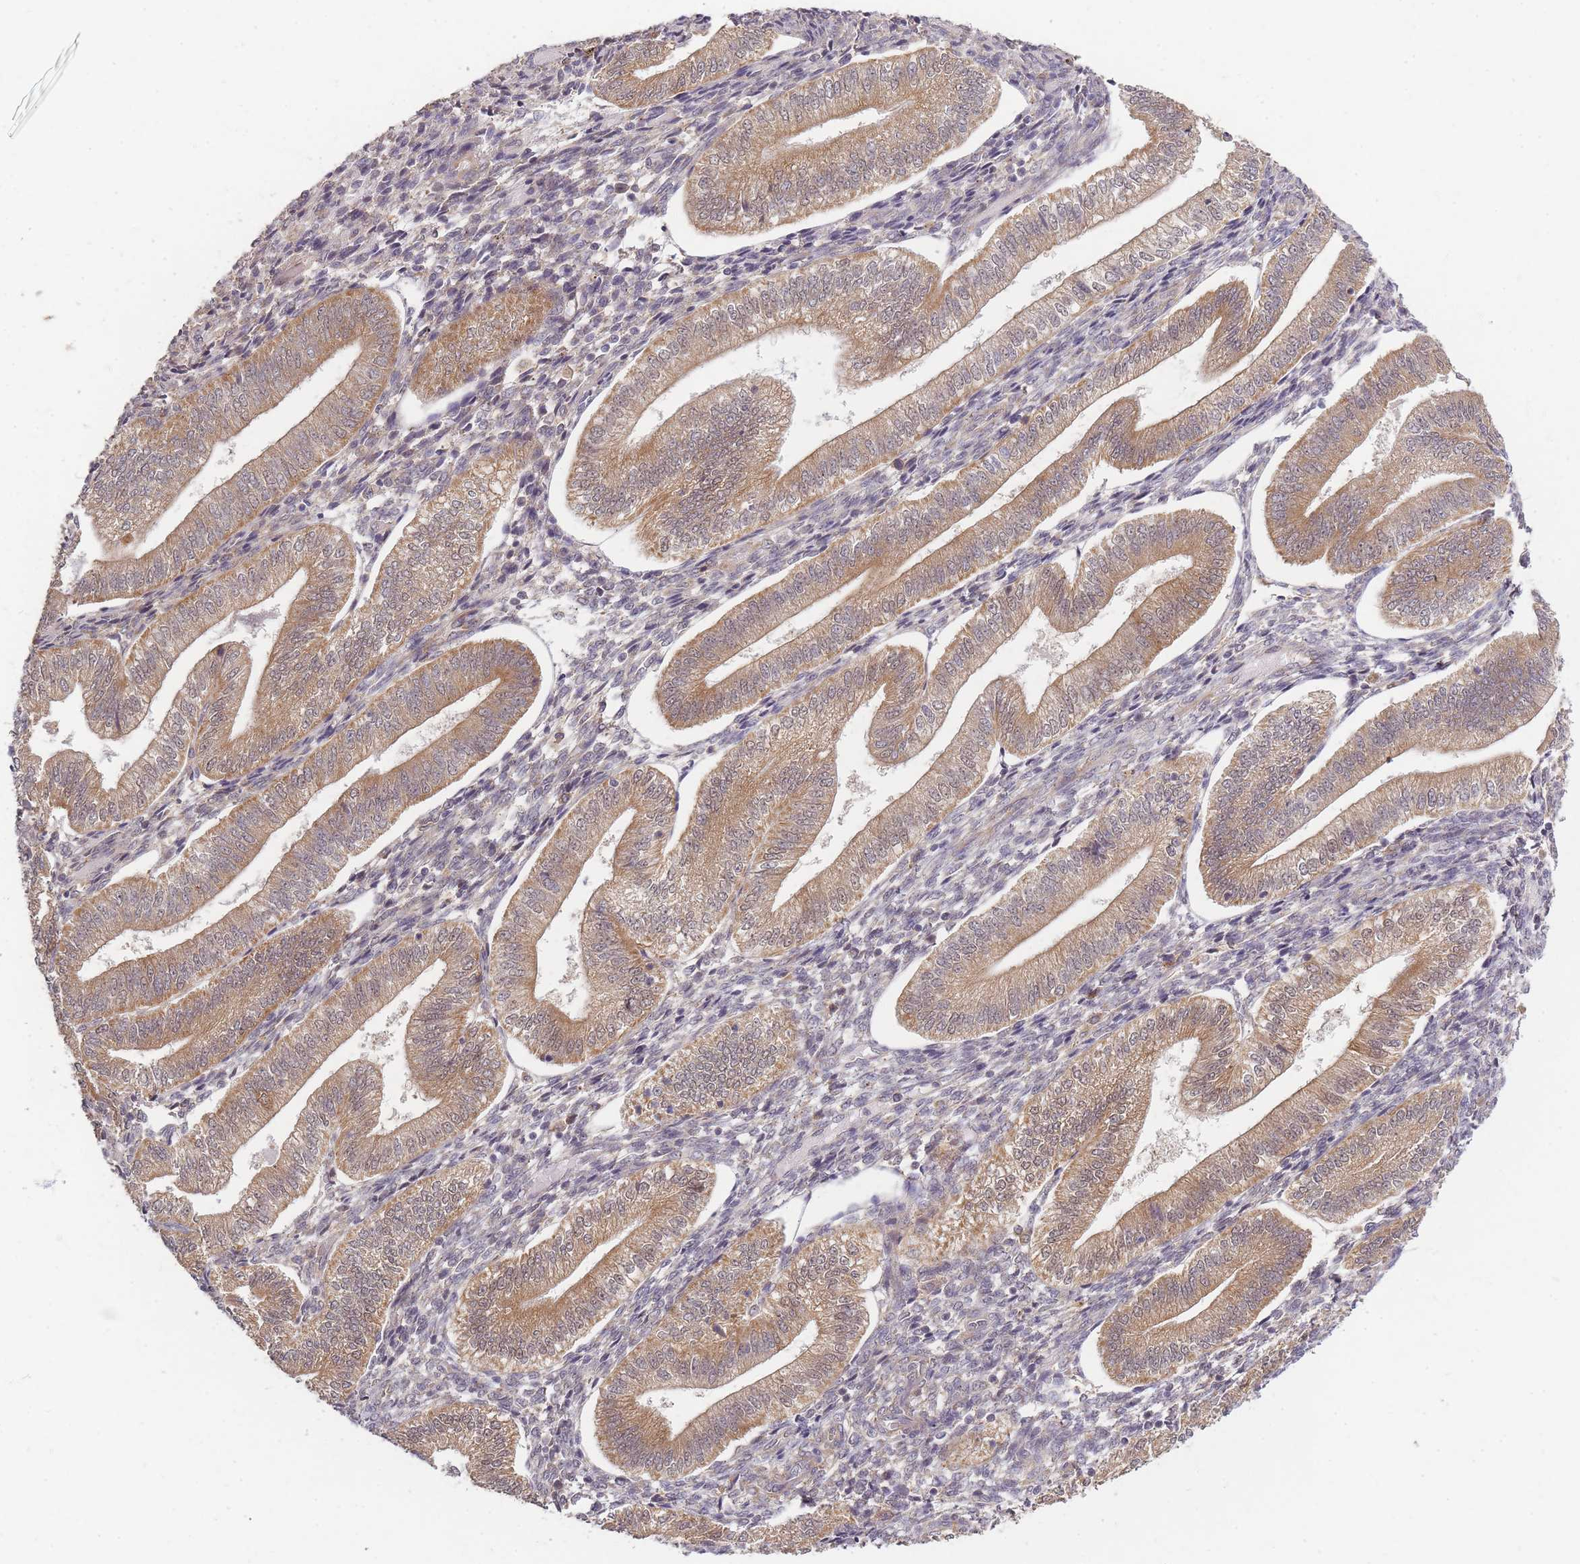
{"staining": {"intensity": "weak", "quantity": "25%-75%", "location": "cytoplasmic/membranous"}, "tissue": "endometrium", "cell_type": "Cells in endometrial stroma", "image_type": "normal", "snomed": [{"axis": "morphology", "description": "Normal tissue, NOS"}, {"axis": "topography", "description": "Endometrium"}], "caption": "Normal endometrium was stained to show a protein in brown. There is low levels of weak cytoplasmic/membranous positivity in about 25%-75% of cells in endometrial stroma.", "gene": "SMIM14", "patient": {"sex": "female", "age": 34}}